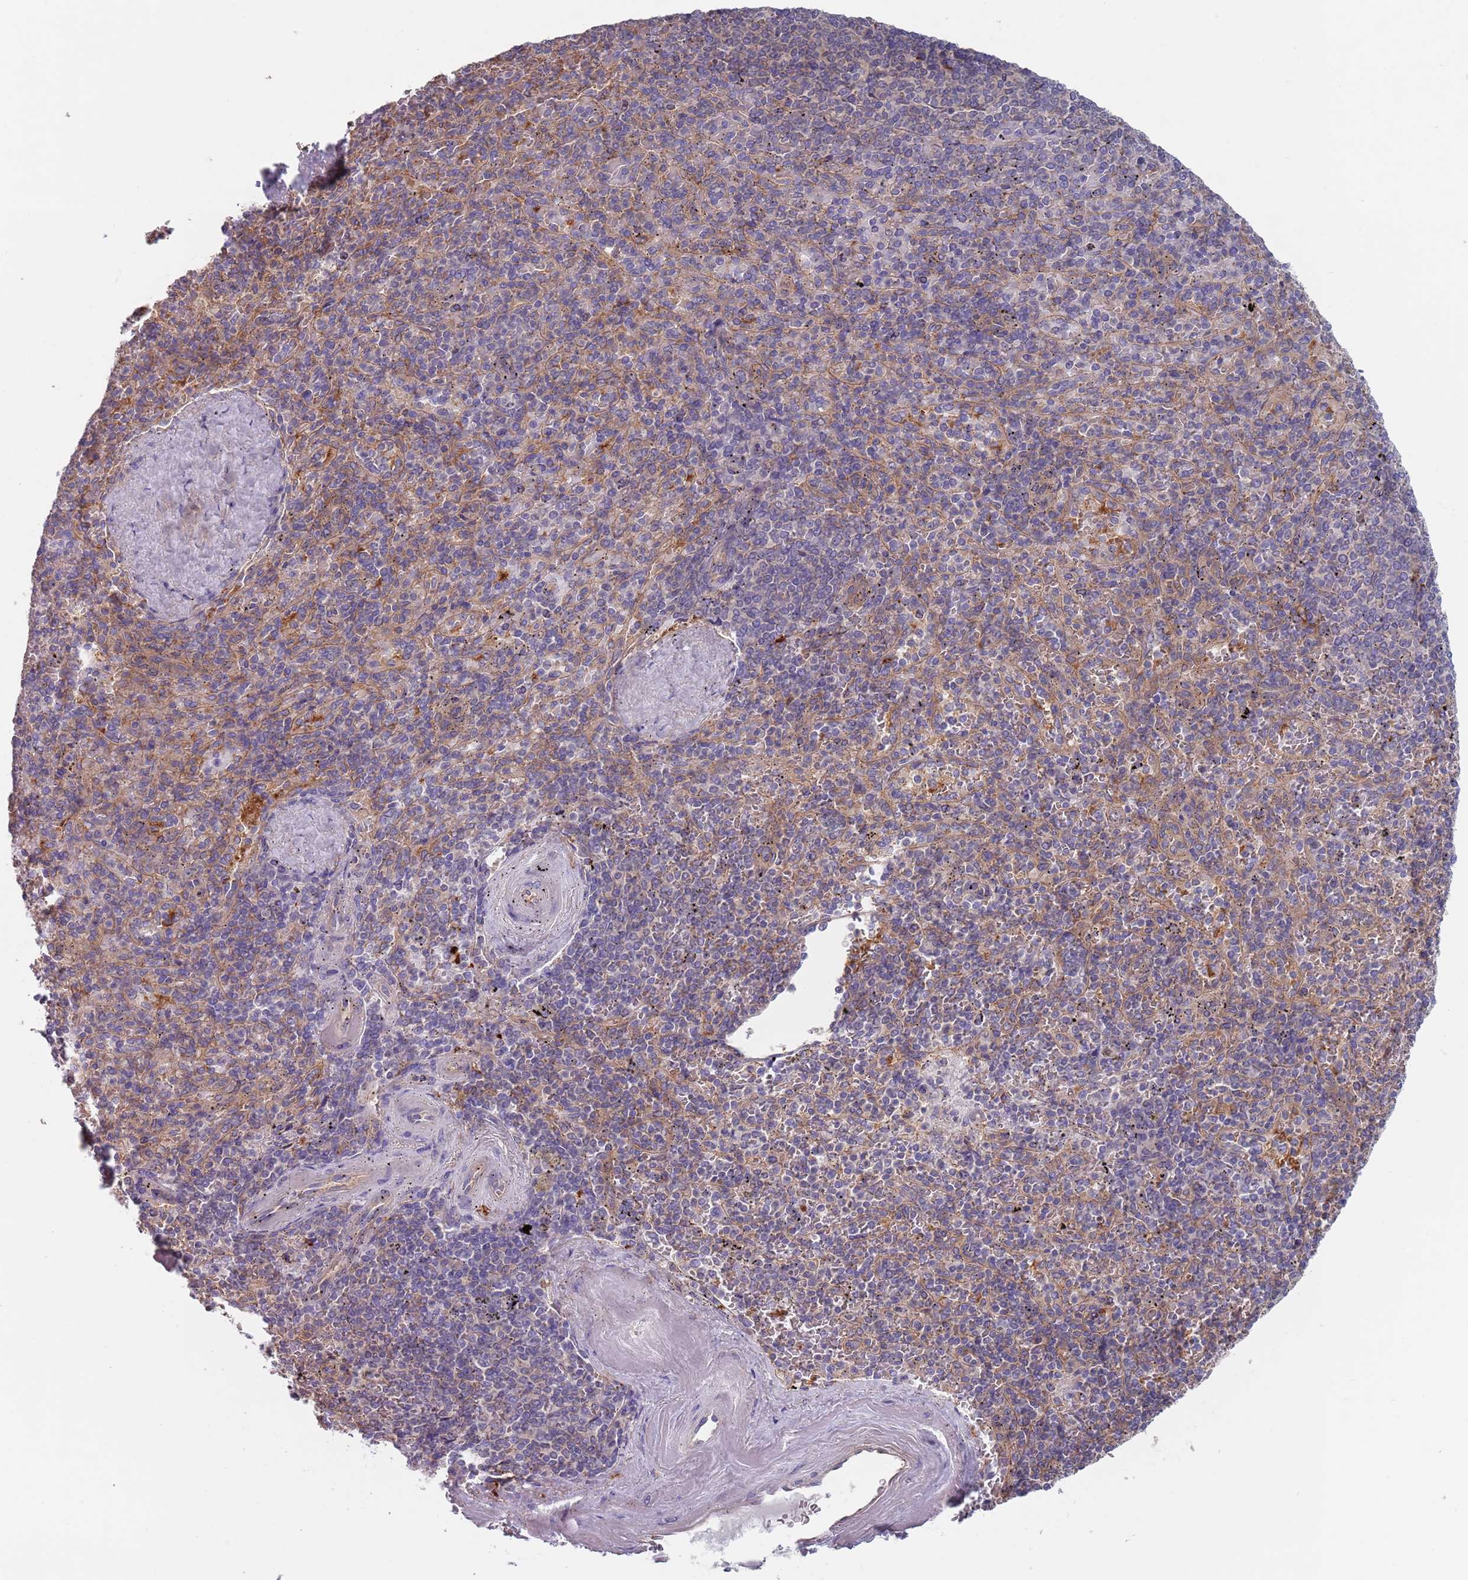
{"staining": {"intensity": "weak", "quantity": "<25%", "location": "cytoplasmic/membranous"}, "tissue": "spleen", "cell_type": "Cells in red pulp", "image_type": "normal", "snomed": [{"axis": "morphology", "description": "Normal tissue, NOS"}, {"axis": "topography", "description": "Spleen"}], "caption": "Spleen was stained to show a protein in brown. There is no significant positivity in cells in red pulp.", "gene": "APPL2", "patient": {"sex": "male", "age": 82}}